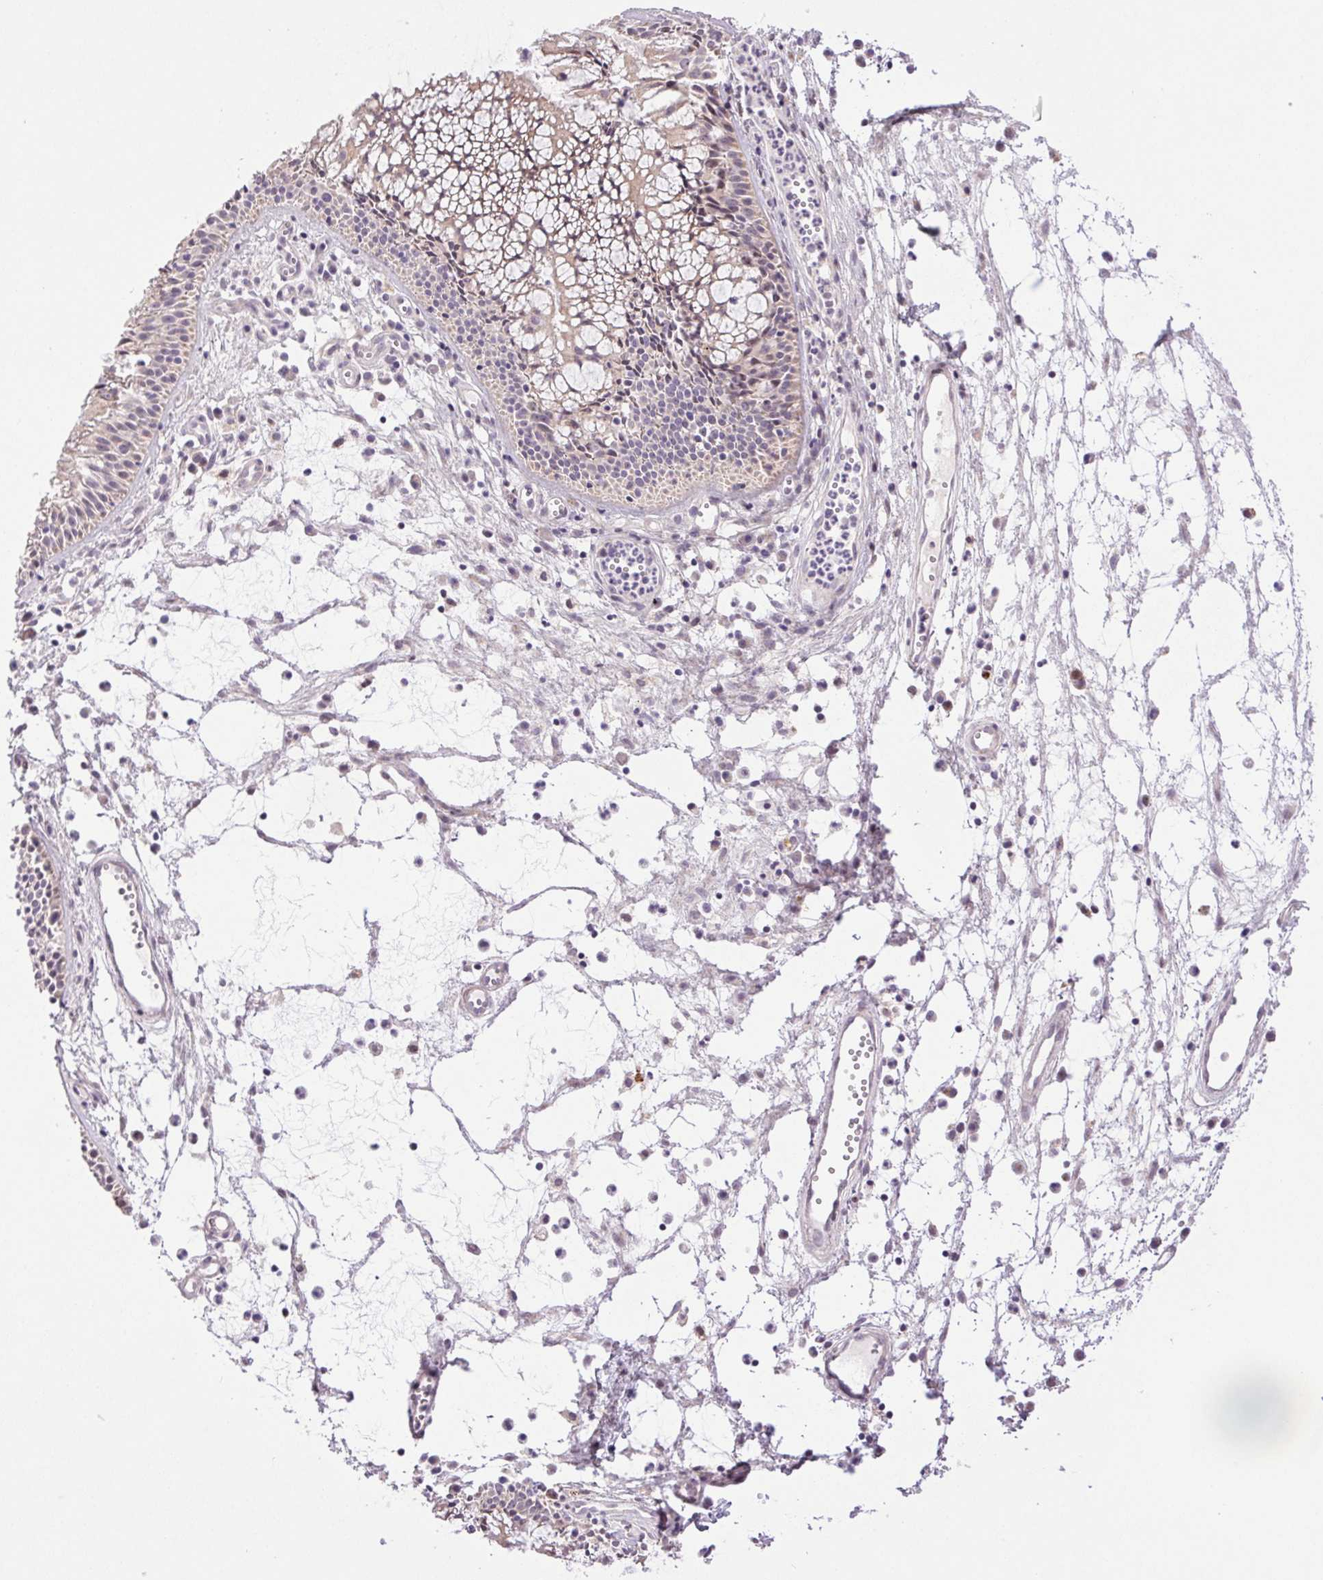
{"staining": {"intensity": "moderate", "quantity": "25%-75%", "location": "cytoplasmic/membranous"}, "tissue": "nasopharynx", "cell_type": "Respiratory epithelial cells", "image_type": "normal", "snomed": [{"axis": "morphology", "description": "Normal tissue, NOS"}, {"axis": "topography", "description": "Nasopharynx"}], "caption": "Brown immunohistochemical staining in benign human nasopharynx demonstrates moderate cytoplasmic/membranous positivity in approximately 25%-75% of respiratory epithelial cells.", "gene": "LRRTM1", "patient": {"sex": "male", "age": 31}}